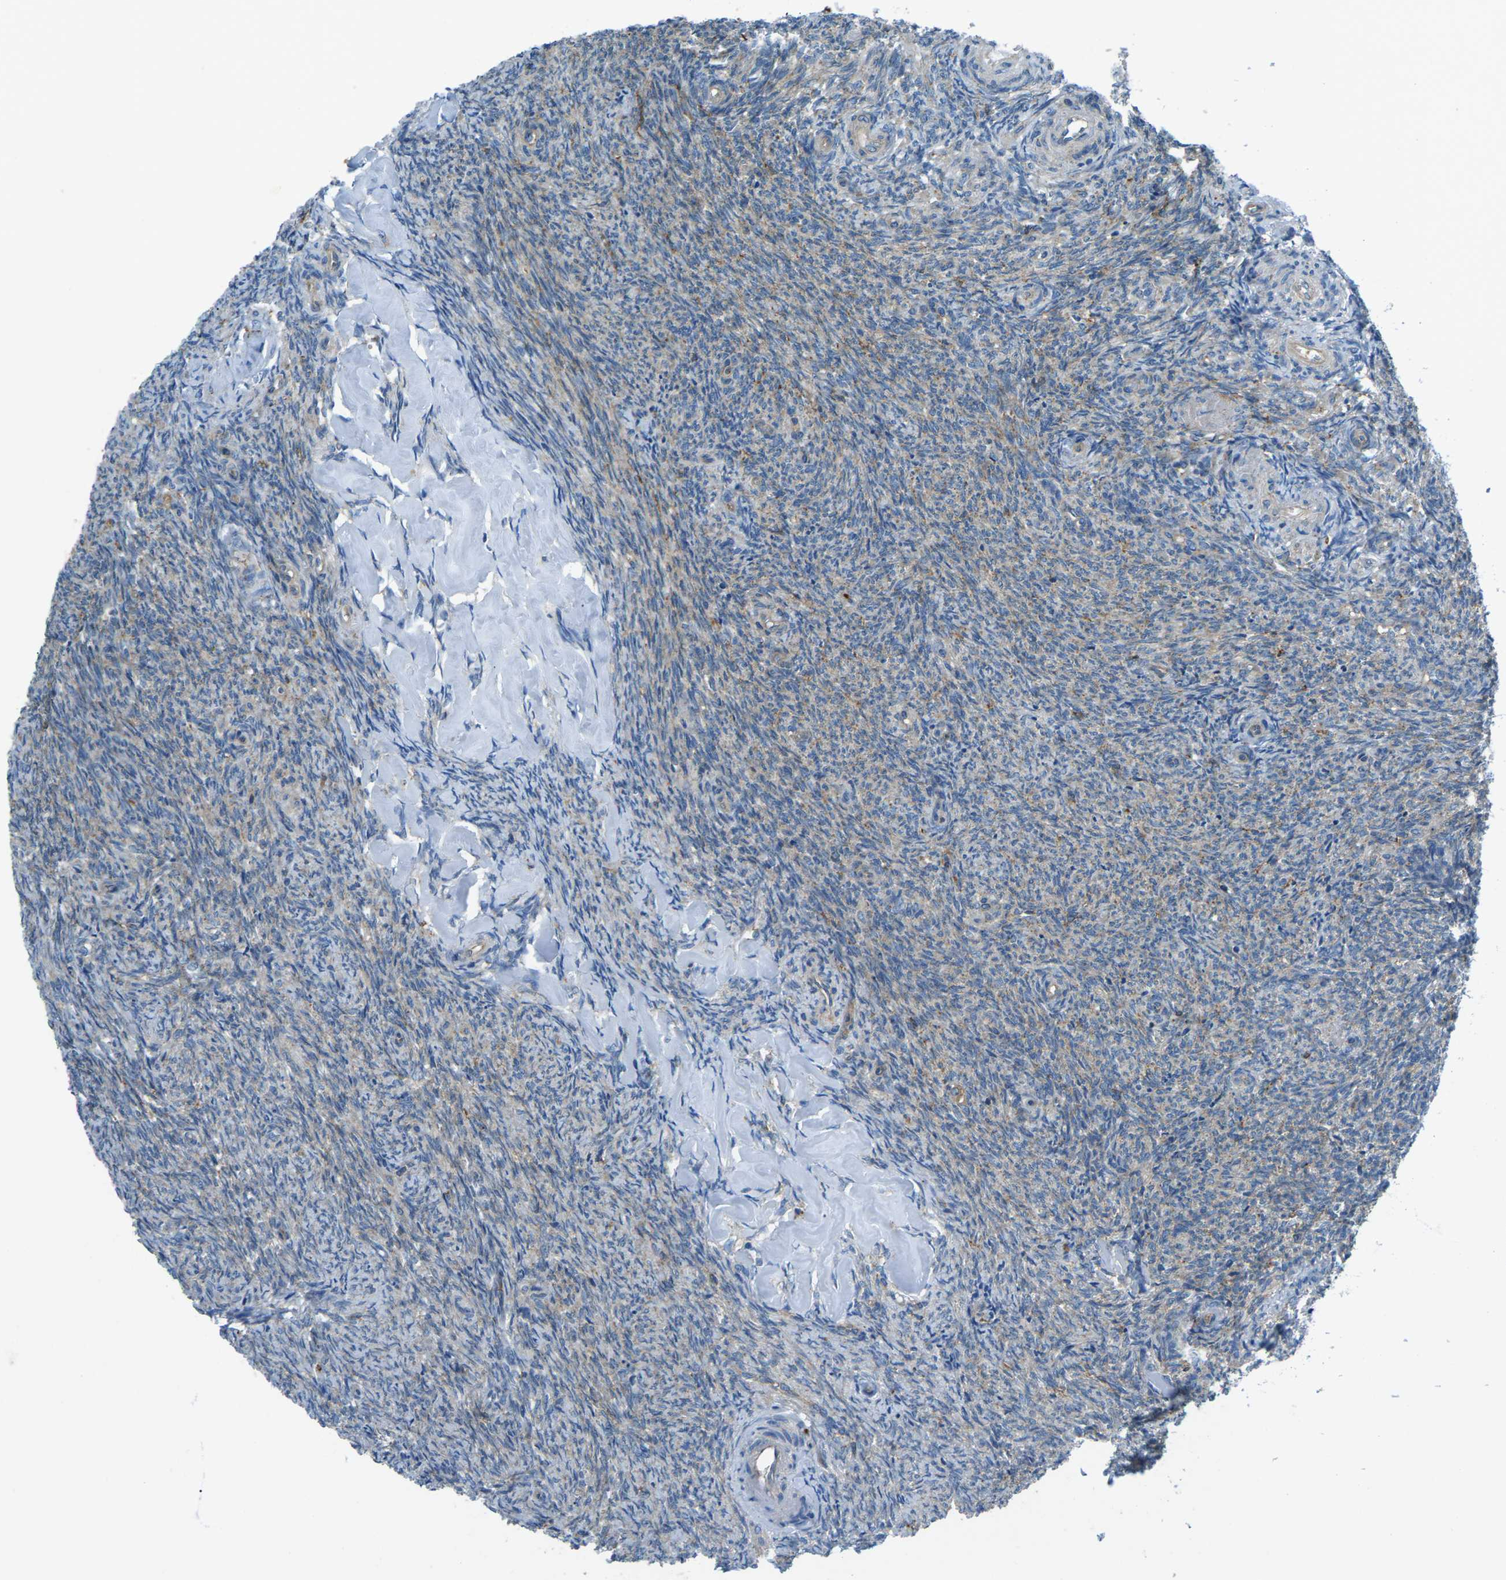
{"staining": {"intensity": "weak", "quantity": "25%-75%", "location": "cytoplasmic/membranous"}, "tissue": "ovary", "cell_type": "Ovarian stroma cells", "image_type": "normal", "snomed": [{"axis": "morphology", "description": "Normal tissue, NOS"}, {"axis": "topography", "description": "Ovary"}], "caption": "Approximately 25%-75% of ovarian stroma cells in benign human ovary reveal weak cytoplasmic/membranous protein staining as visualized by brown immunohistochemical staining.", "gene": "CDK17", "patient": {"sex": "female", "age": 41}}